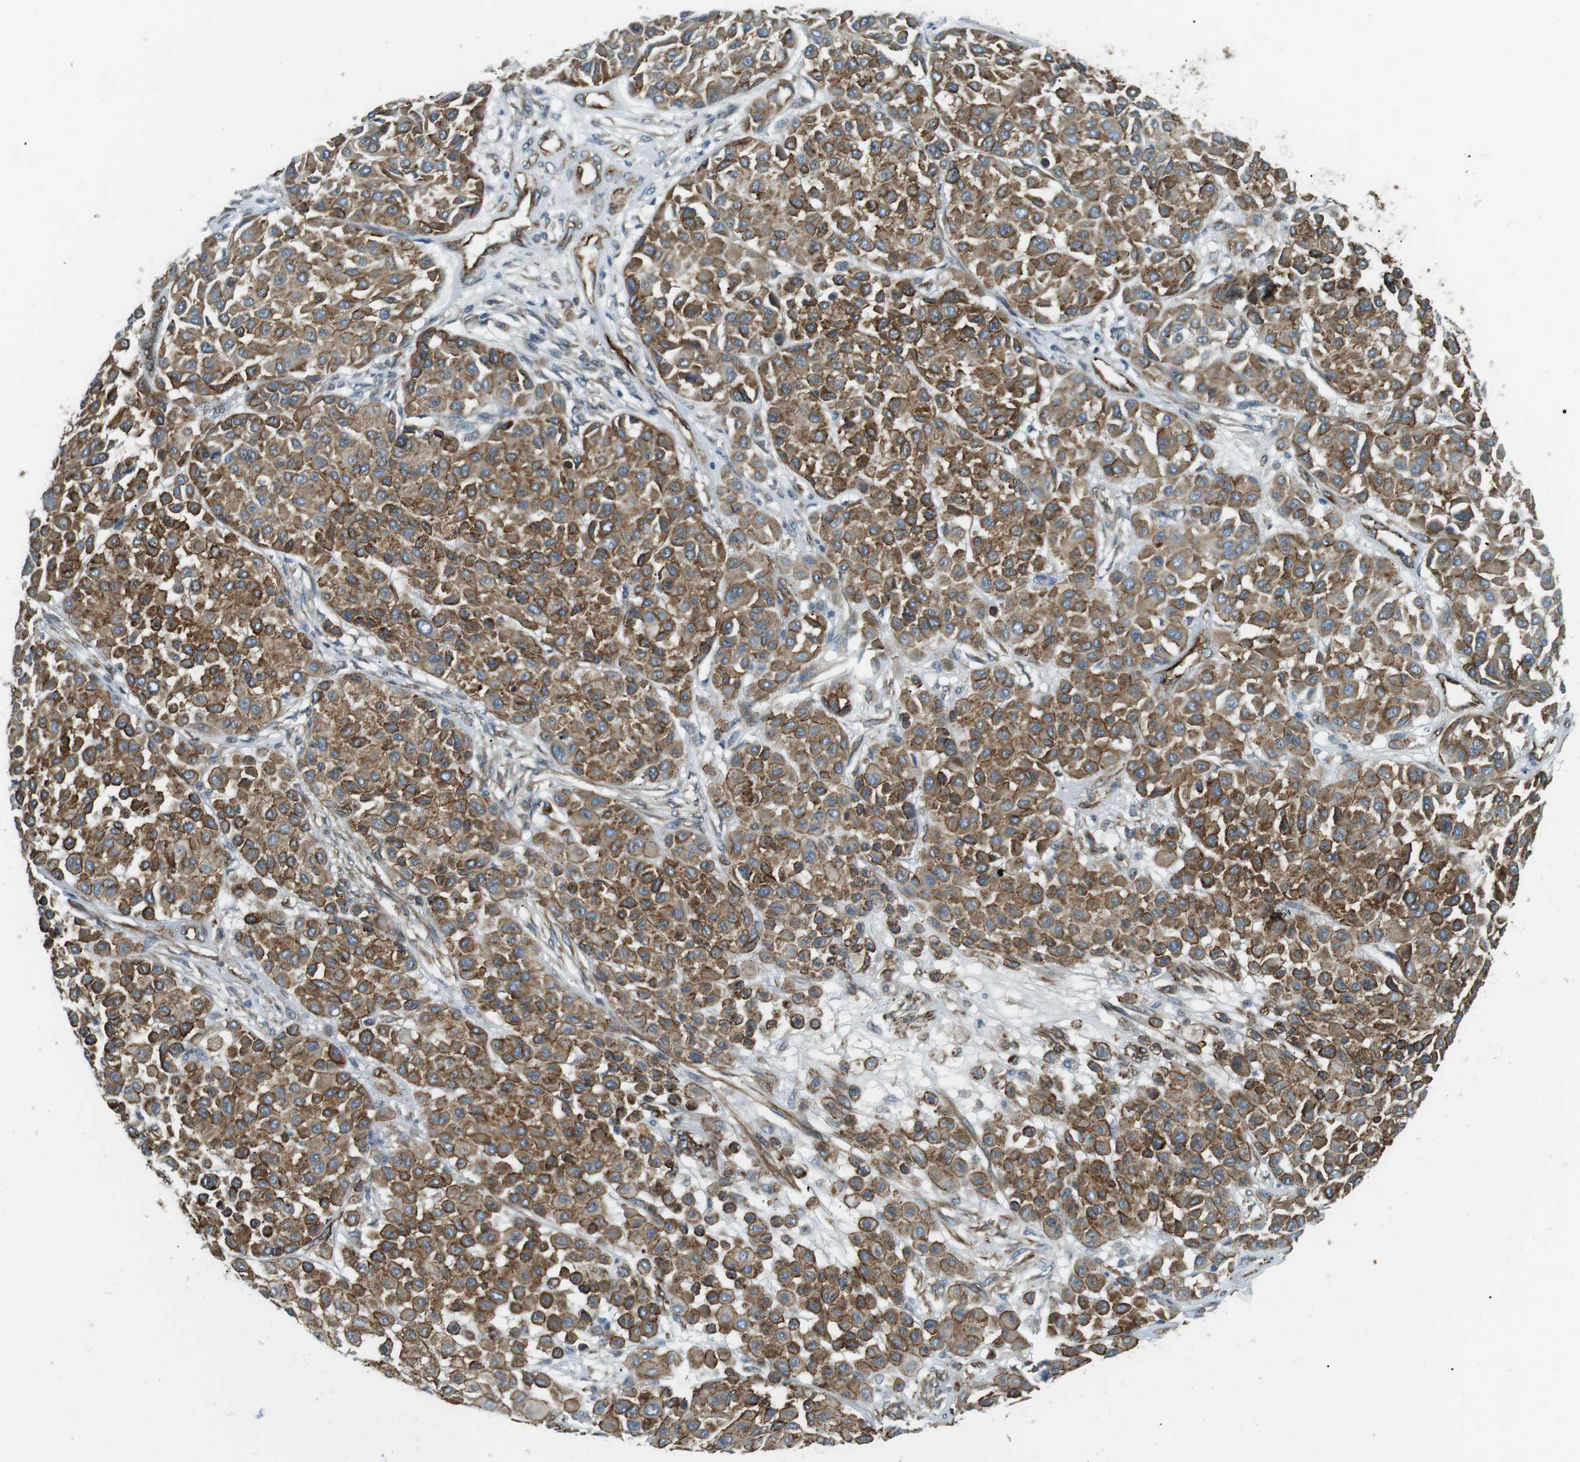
{"staining": {"intensity": "moderate", "quantity": ">75%", "location": "cytoplasmic/membranous"}, "tissue": "melanoma", "cell_type": "Tumor cells", "image_type": "cancer", "snomed": [{"axis": "morphology", "description": "Malignant melanoma, Metastatic site"}, {"axis": "topography", "description": "Soft tissue"}], "caption": "Immunohistochemical staining of human malignant melanoma (metastatic site) demonstrates medium levels of moderate cytoplasmic/membranous protein staining in about >75% of tumor cells.", "gene": "ODR4", "patient": {"sex": "male", "age": 41}}